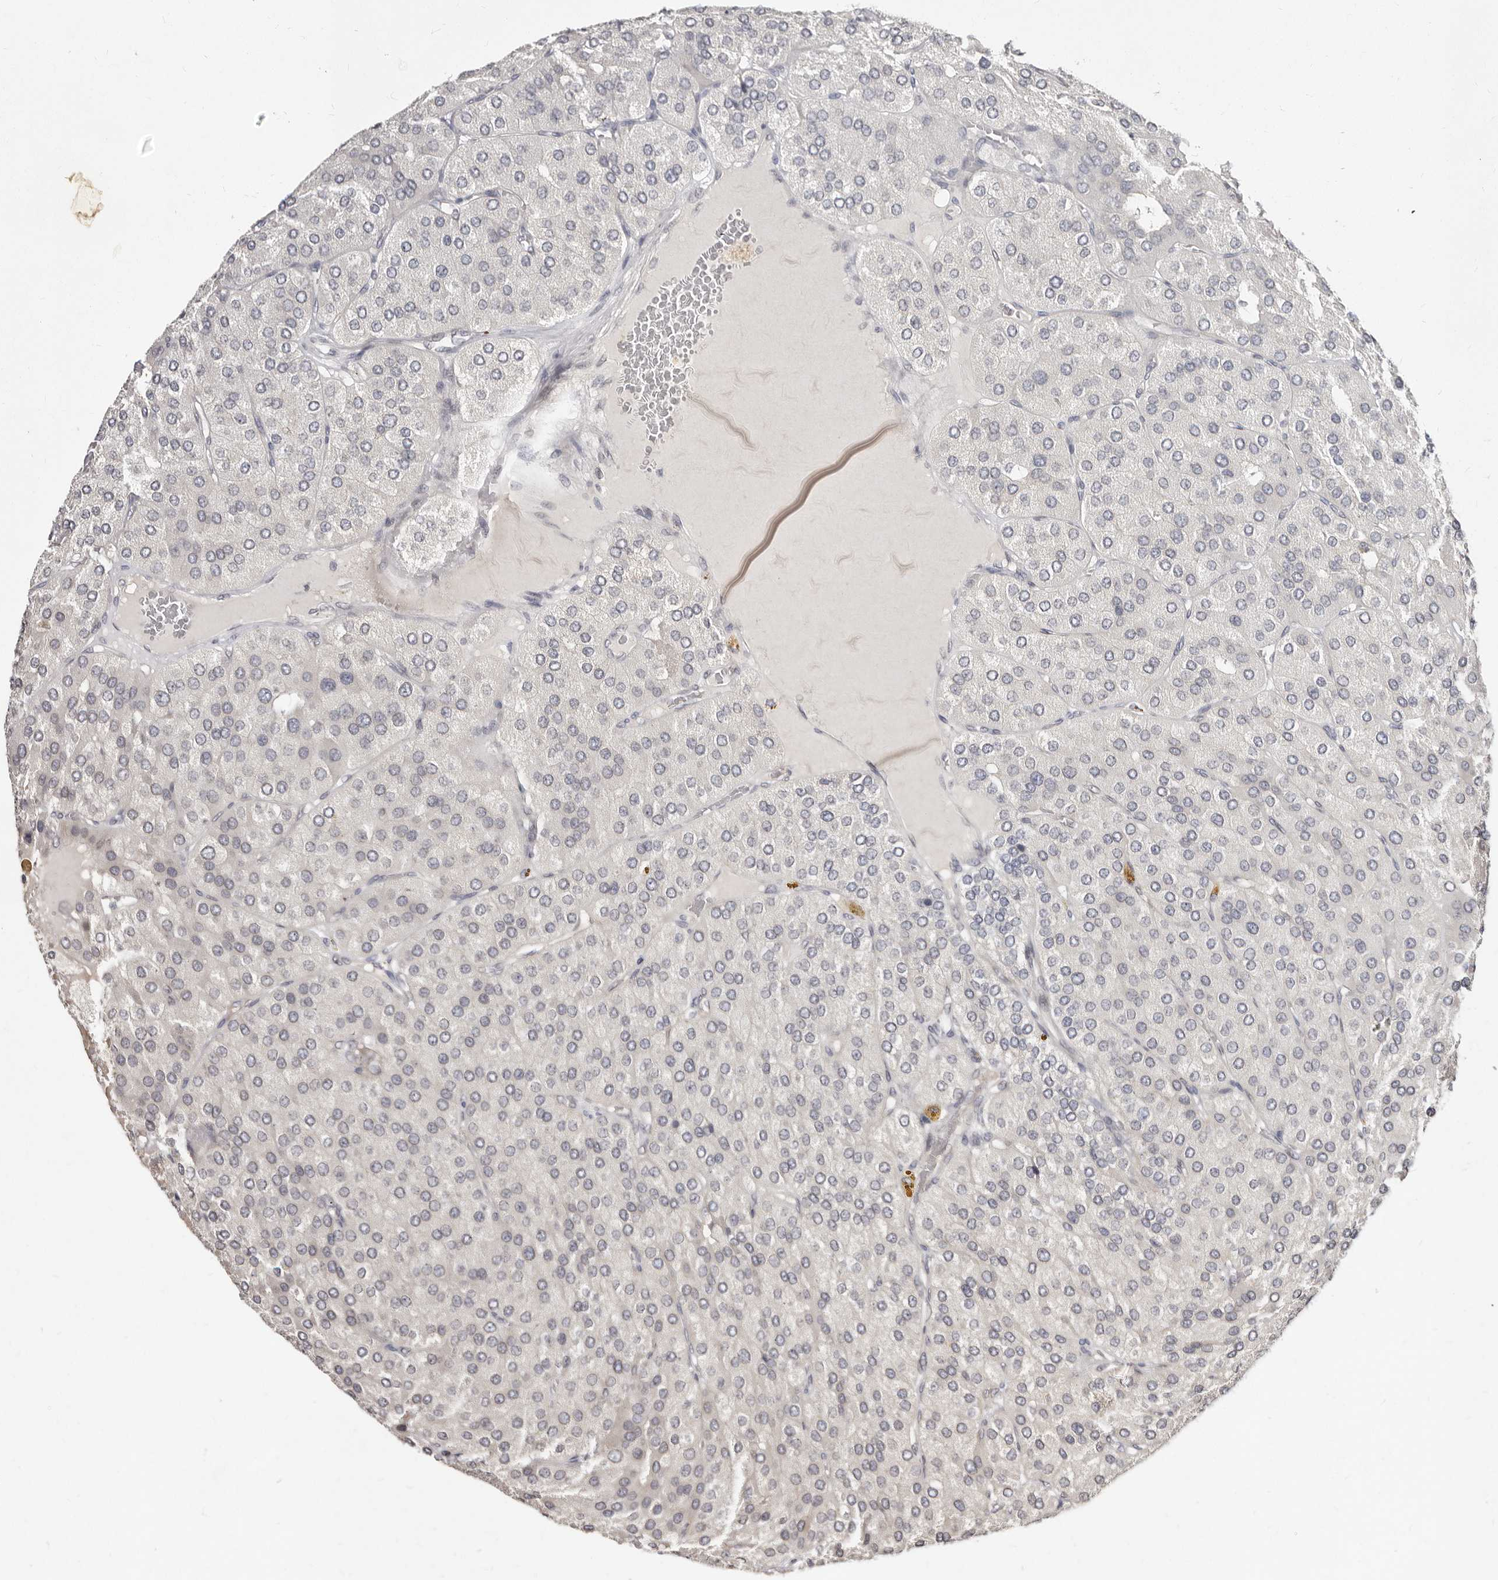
{"staining": {"intensity": "negative", "quantity": "none", "location": "none"}, "tissue": "parathyroid gland", "cell_type": "Glandular cells", "image_type": "normal", "snomed": [{"axis": "morphology", "description": "Normal tissue, NOS"}, {"axis": "morphology", "description": "Adenoma, NOS"}, {"axis": "topography", "description": "Parathyroid gland"}], "caption": "Photomicrograph shows no significant protein staining in glandular cells of unremarkable parathyroid gland. (DAB immunohistochemistry (IHC) with hematoxylin counter stain).", "gene": "LCORL", "patient": {"sex": "female", "age": 86}}